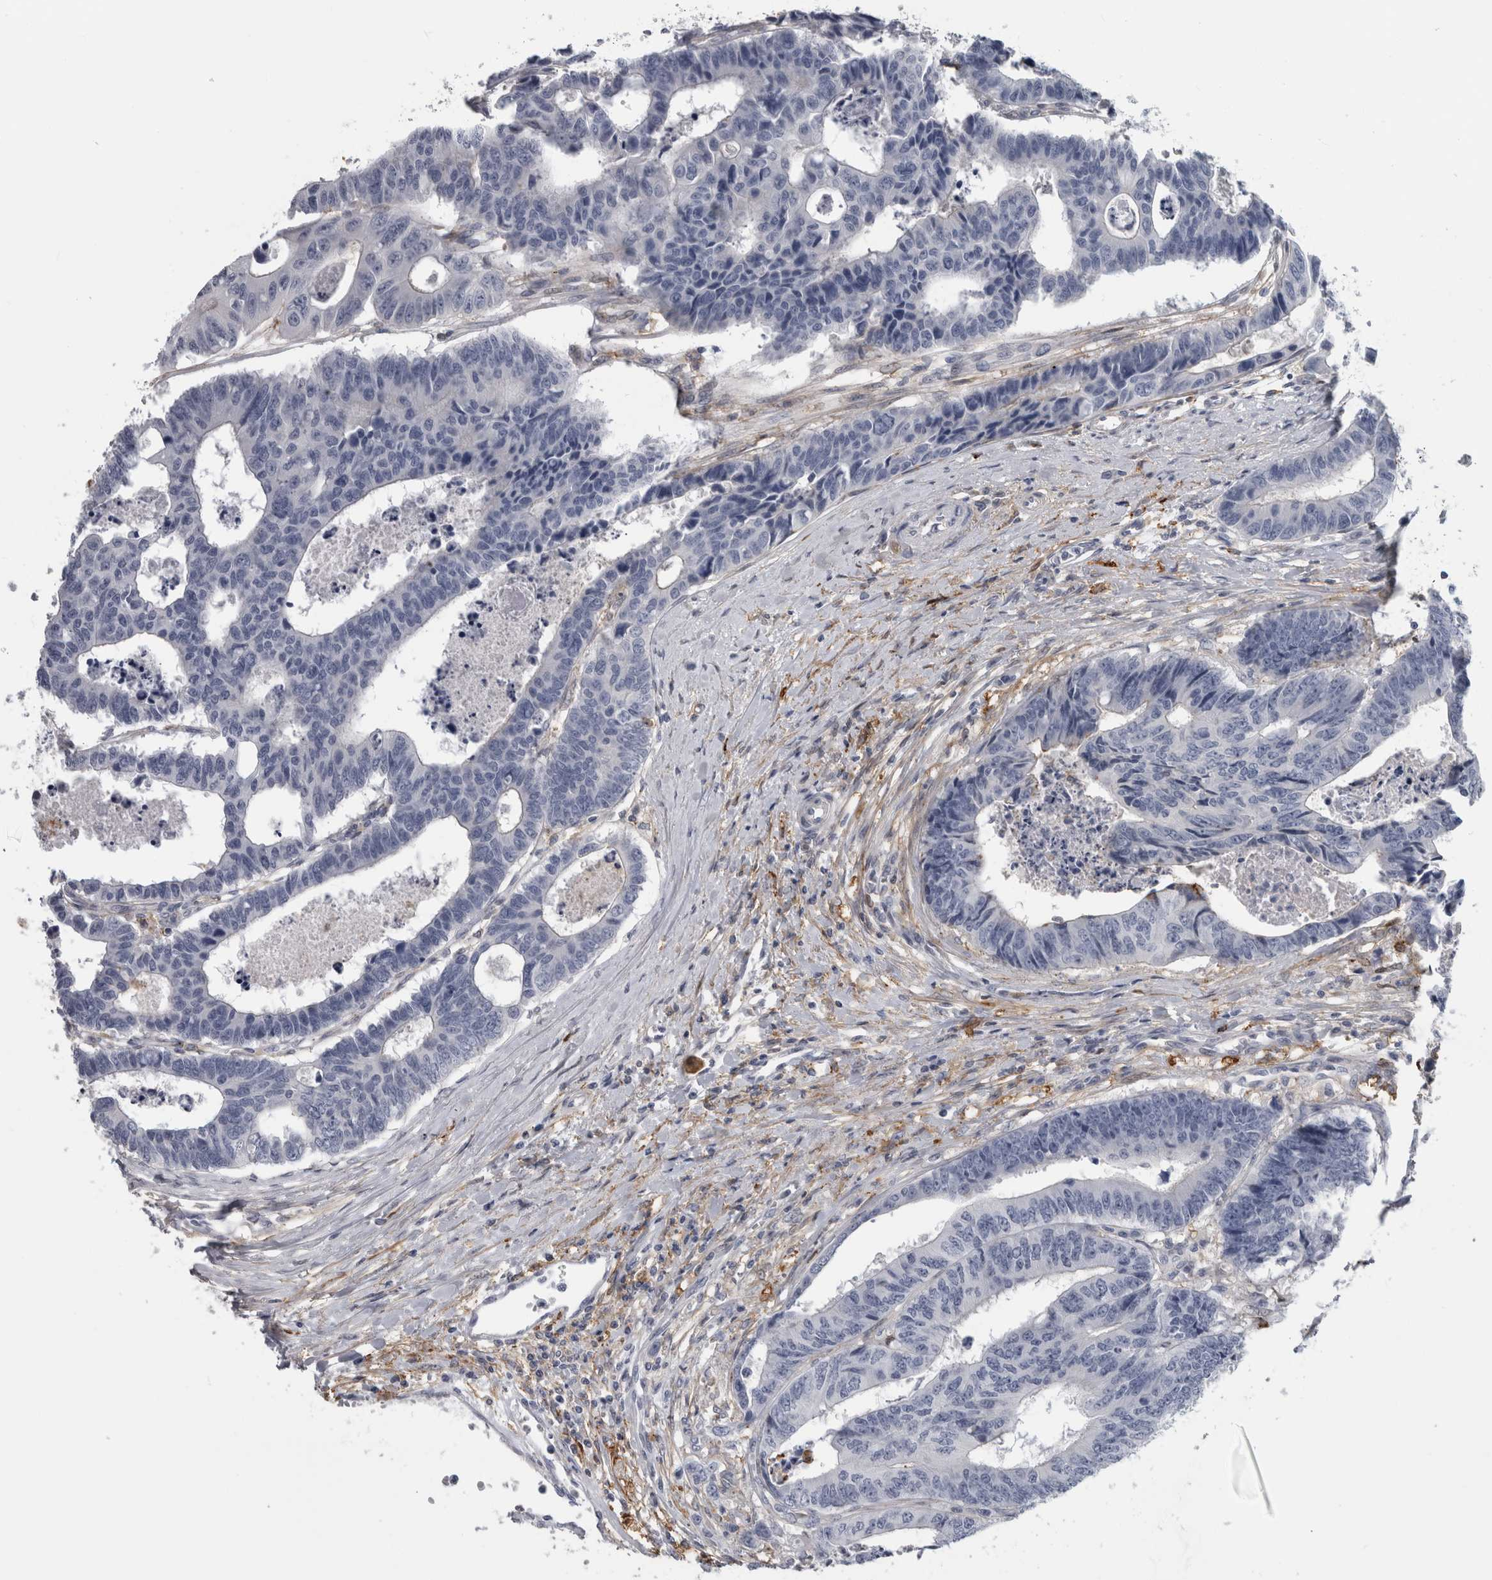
{"staining": {"intensity": "negative", "quantity": "none", "location": "none"}, "tissue": "colorectal cancer", "cell_type": "Tumor cells", "image_type": "cancer", "snomed": [{"axis": "morphology", "description": "Adenocarcinoma, NOS"}, {"axis": "topography", "description": "Rectum"}], "caption": "The micrograph demonstrates no significant expression in tumor cells of adenocarcinoma (colorectal).", "gene": "DNAJC24", "patient": {"sex": "male", "age": 84}}